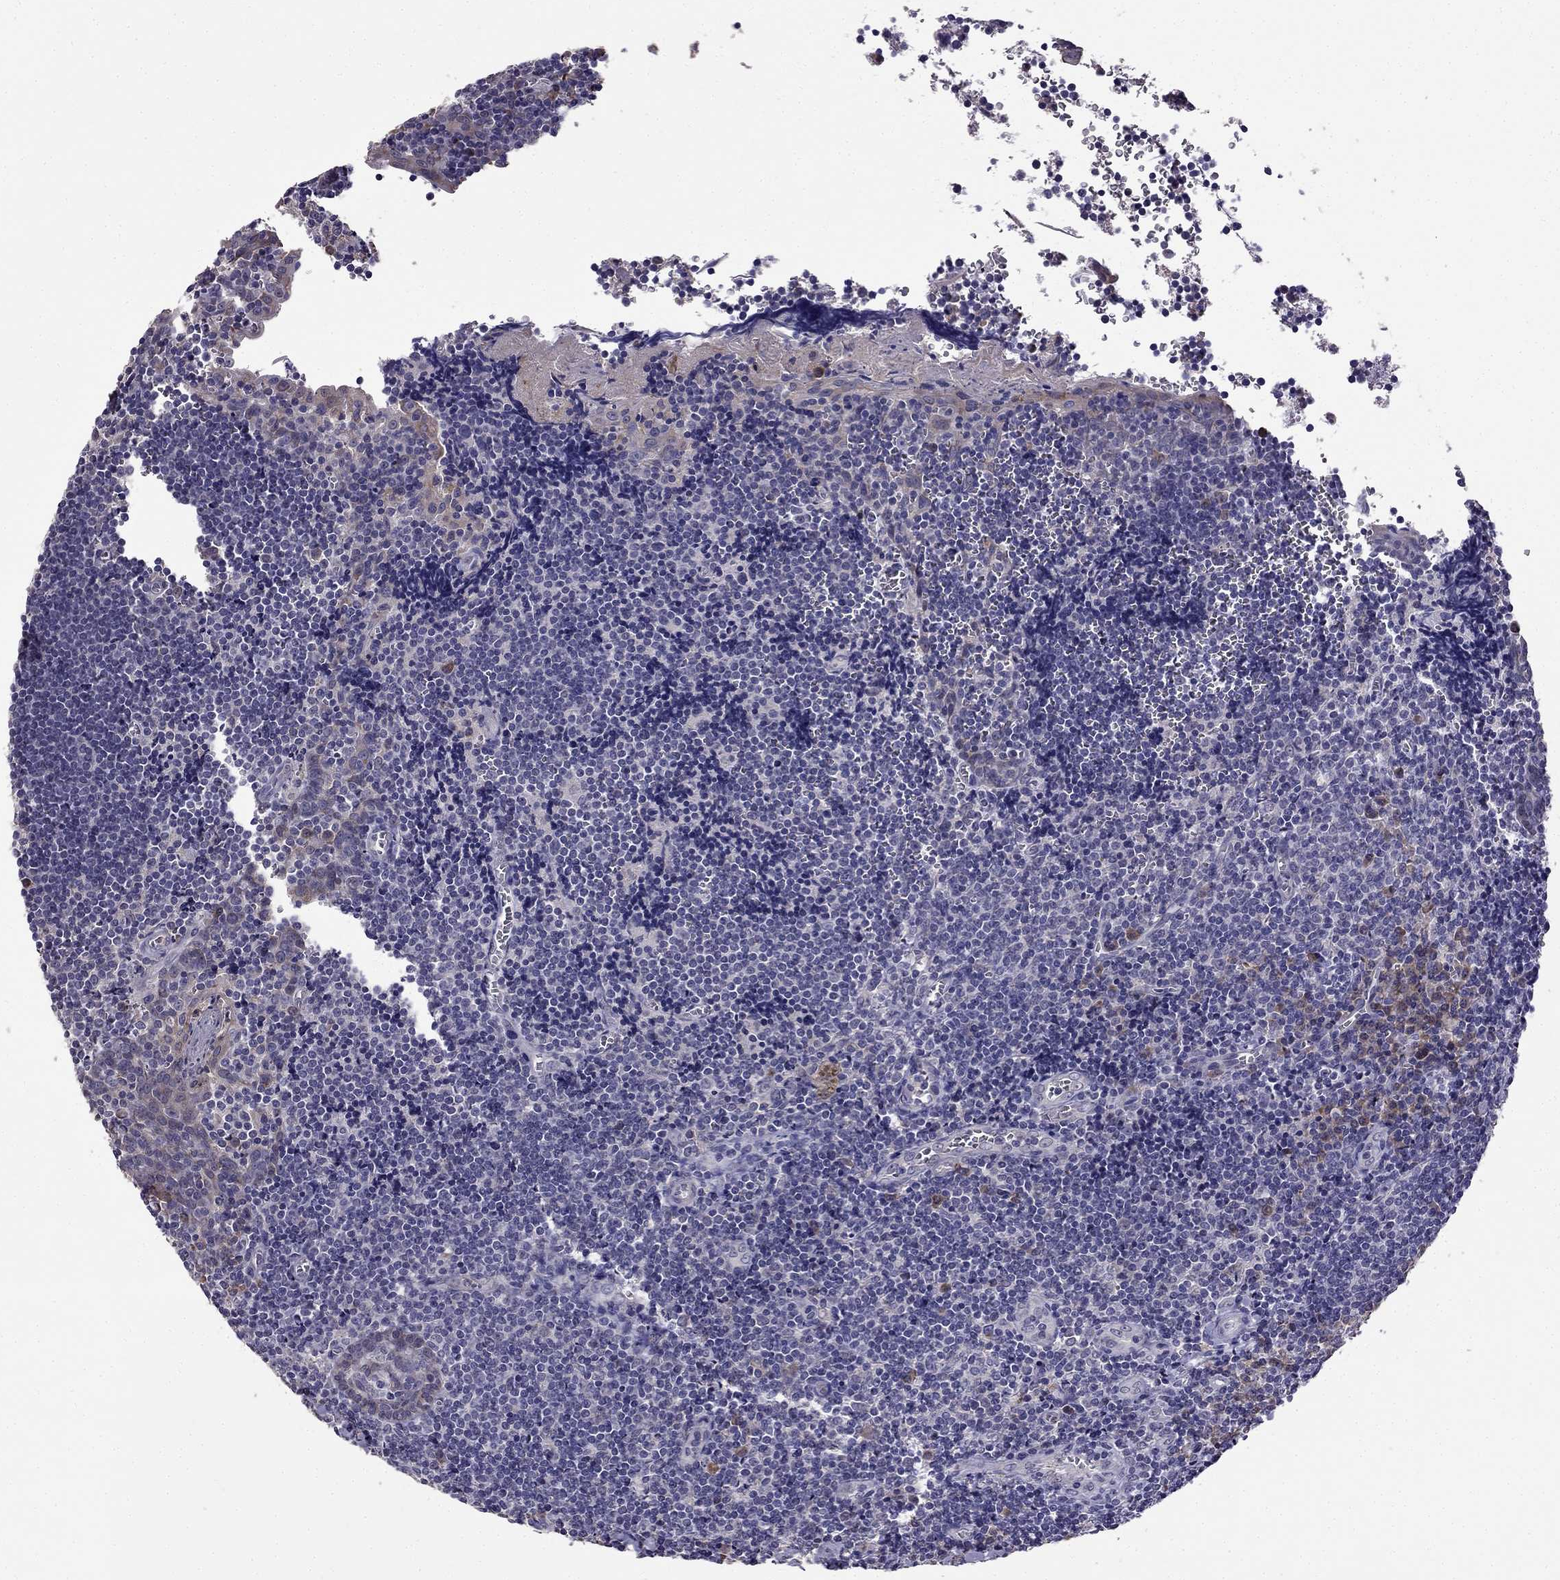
{"staining": {"intensity": "moderate", "quantity": "<25%", "location": "cytoplasmic/membranous"}, "tissue": "tonsil", "cell_type": "Germinal center cells", "image_type": "normal", "snomed": [{"axis": "morphology", "description": "Normal tissue, NOS"}, {"axis": "morphology", "description": "Inflammation, NOS"}, {"axis": "topography", "description": "Tonsil"}], "caption": "This image displays normal tonsil stained with immunohistochemistry to label a protein in brown. The cytoplasmic/membranous of germinal center cells show moderate positivity for the protein. Nuclei are counter-stained blue.", "gene": "CDH9", "patient": {"sex": "female", "age": 31}}